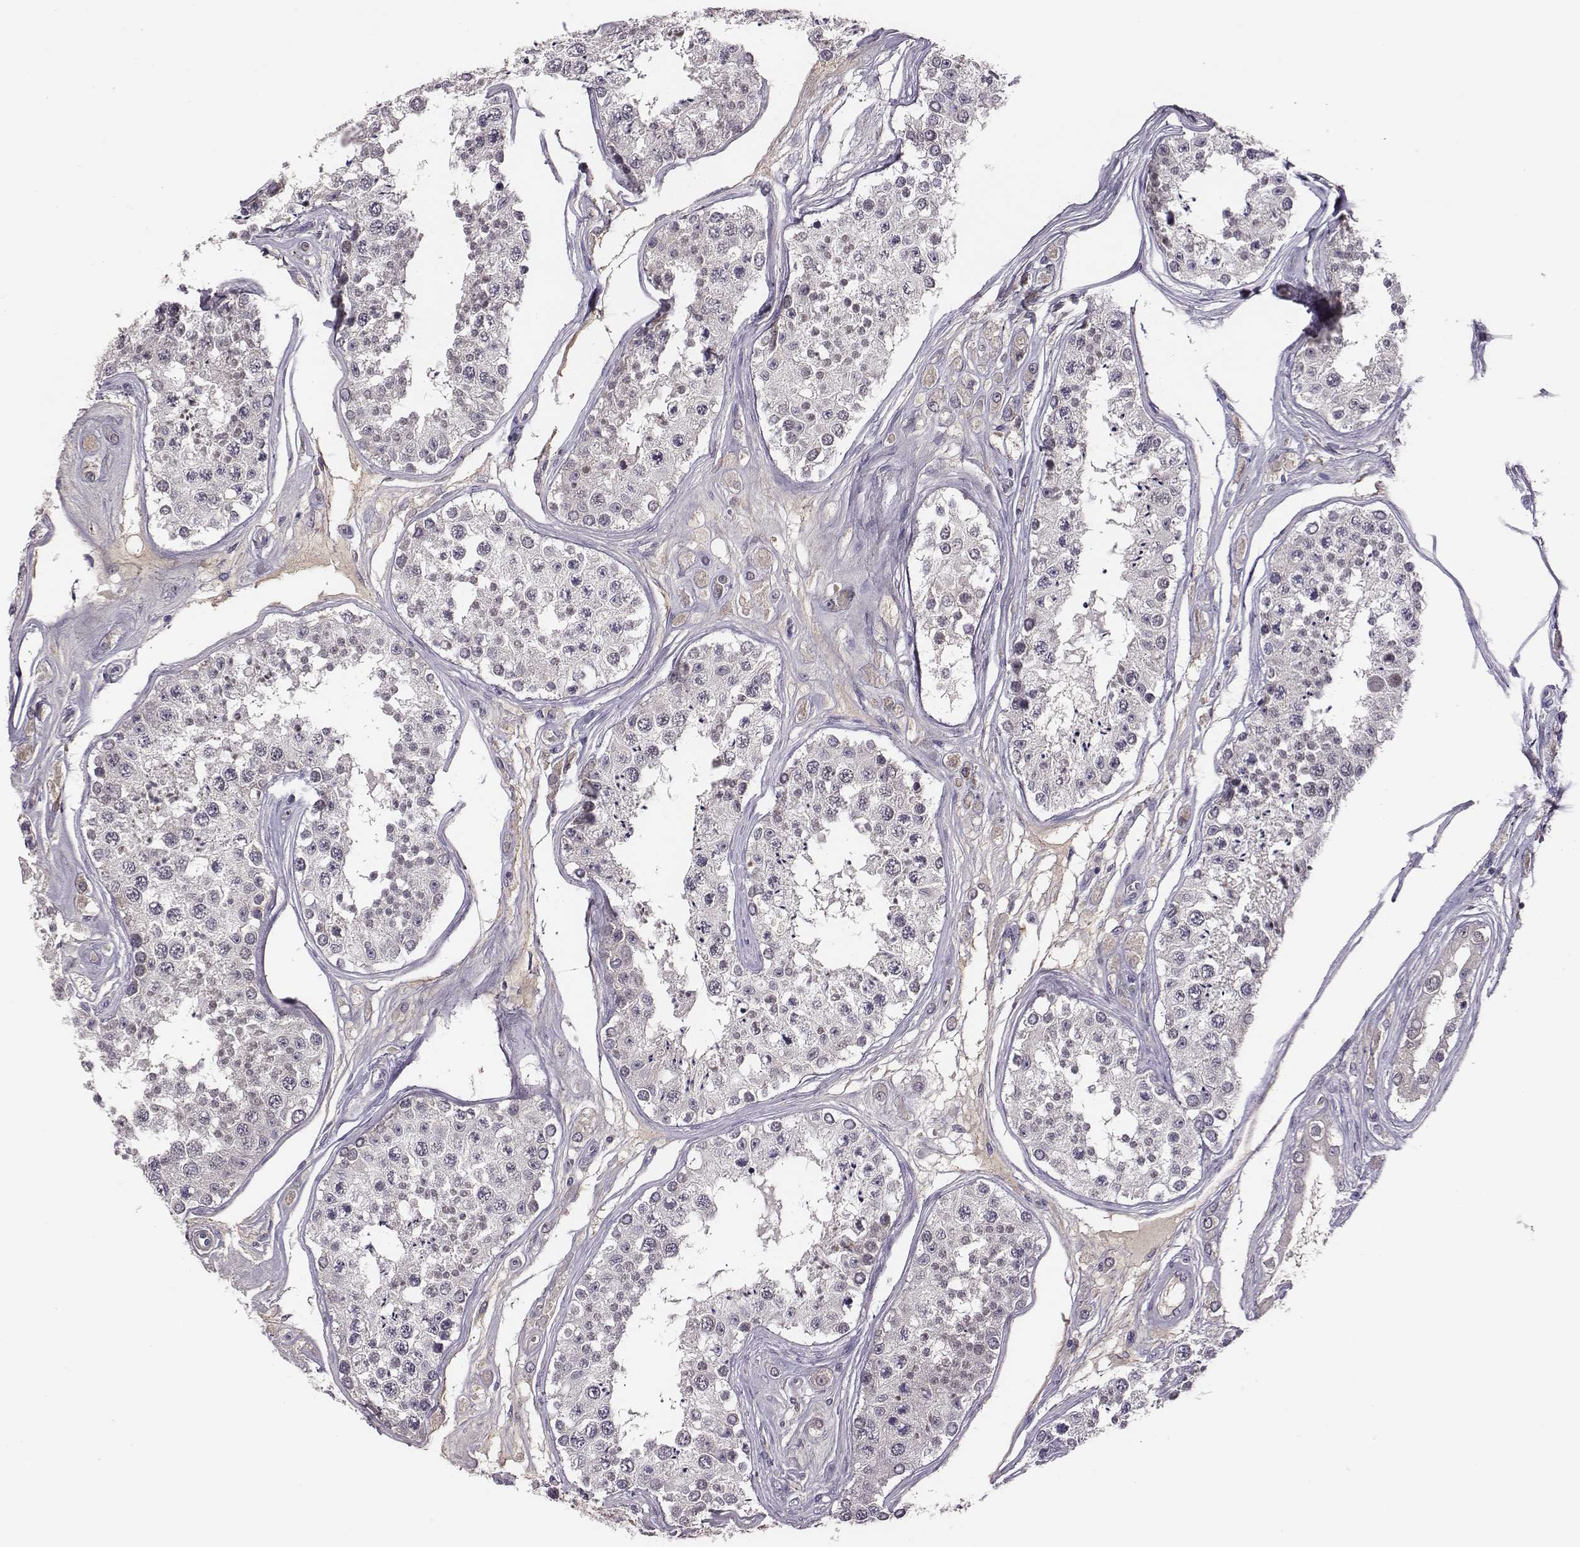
{"staining": {"intensity": "negative", "quantity": "none", "location": "none"}, "tissue": "testis", "cell_type": "Cells in seminiferous ducts", "image_type": "normal", "snomed": [{"axis": "morphology", "description": "Normal tissue, NOS"}, {"axis": "topography", "description": "Testis"}], "caption": "DAB (3,3'-diaminobenzidine) immunohistochemical staining of normal human testis displays no significant positivity in cells in seminiferous ducts.", "gene": "KMO", "patient": {"sex": "male", "age": 25}}